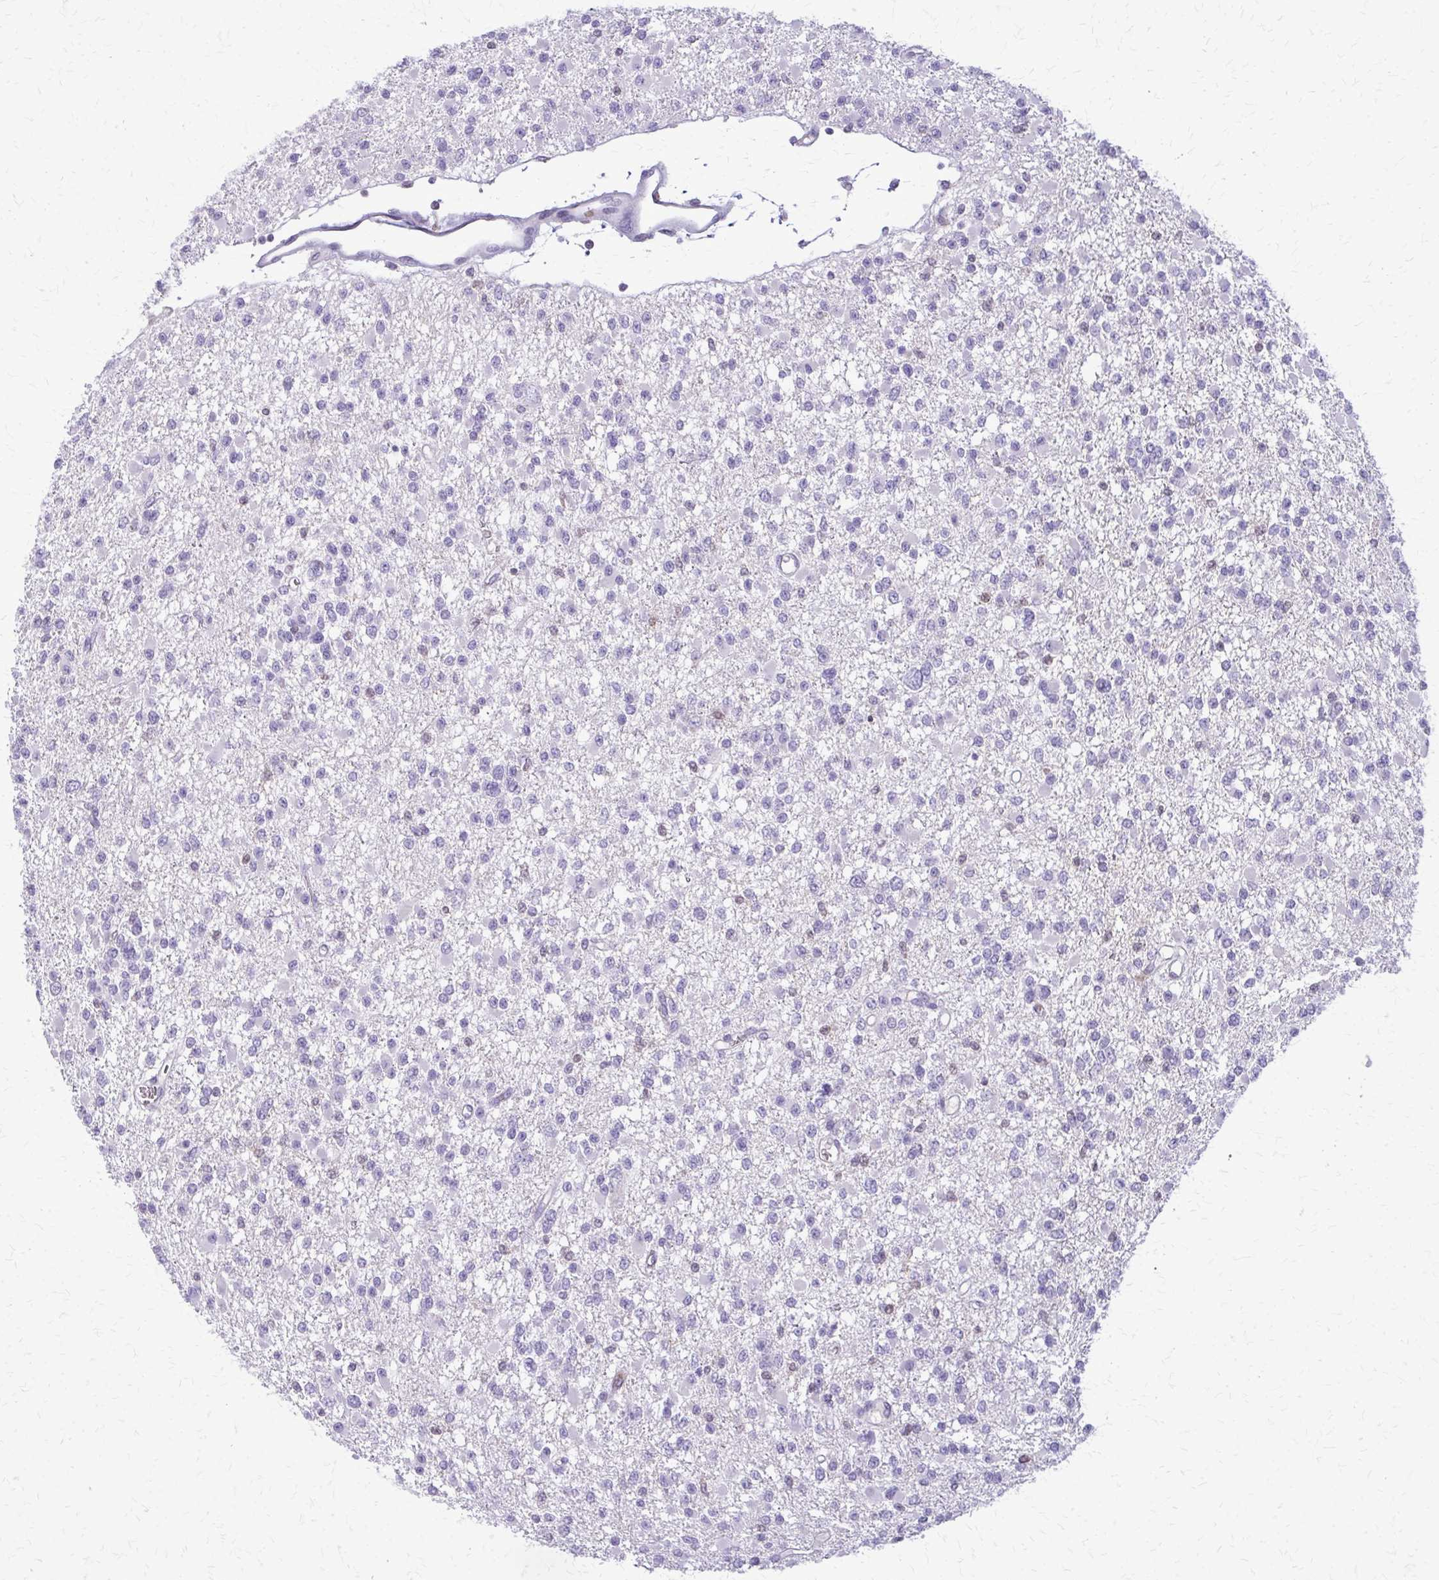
{"staining": {"intensity": "negative", "quantity": "none", "location": "none"}, "tissue": "glioma", "cell_type": "Tumor cells", "image_type": "cancer", "snomed": [{"axis": "morphology", "description": "Glioma, malignant, Low grade"}, {"axis": "topography", "description": "Brain"}], "caption": "The micrograph displays no significant expression in tumor cells of glioma.", "gene": "GLRX", "patient": {"sex": "female", "age": 22}}